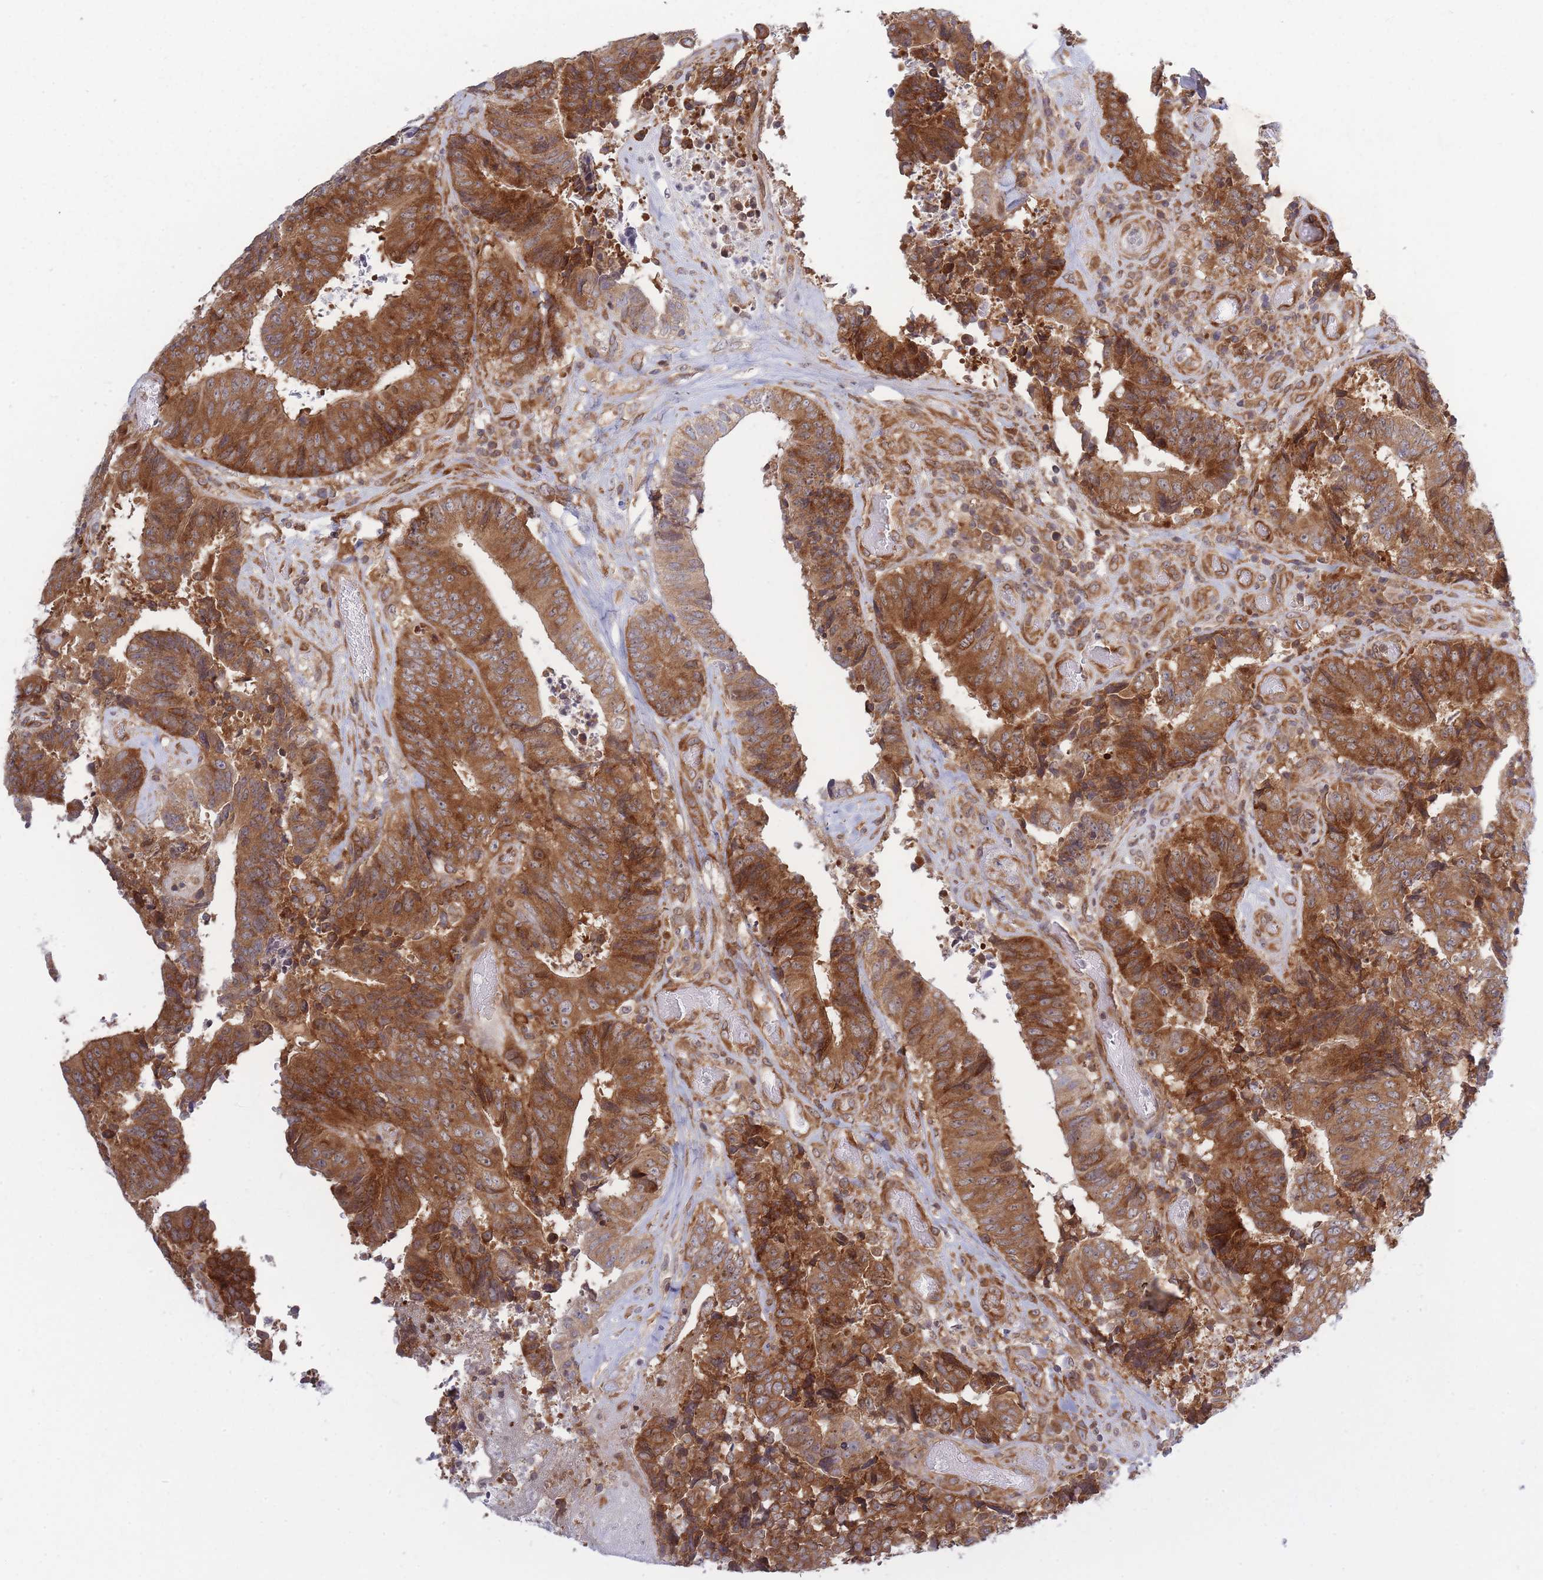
{"staining": {"intensity": "moderate", "quantity": ">75%", "location": "cytoplasmic/membranous"}, "tissue": "colorectal cancer", "cell_type": "Tumor cells", "image_type": "cancer", "snomed": [{"axis": "morphology", "description": "Adenocarcinoma, NOS"}, {"axis": "topography", "description": "Rectum"}], "caption": "Tumor cells show moderate cytoplasmic/membranous staining in about >75% of cells in adenocarcinoma (colorectal).", "gene": "CCDC124", "patient": {"sex": "male", "age": 72}}